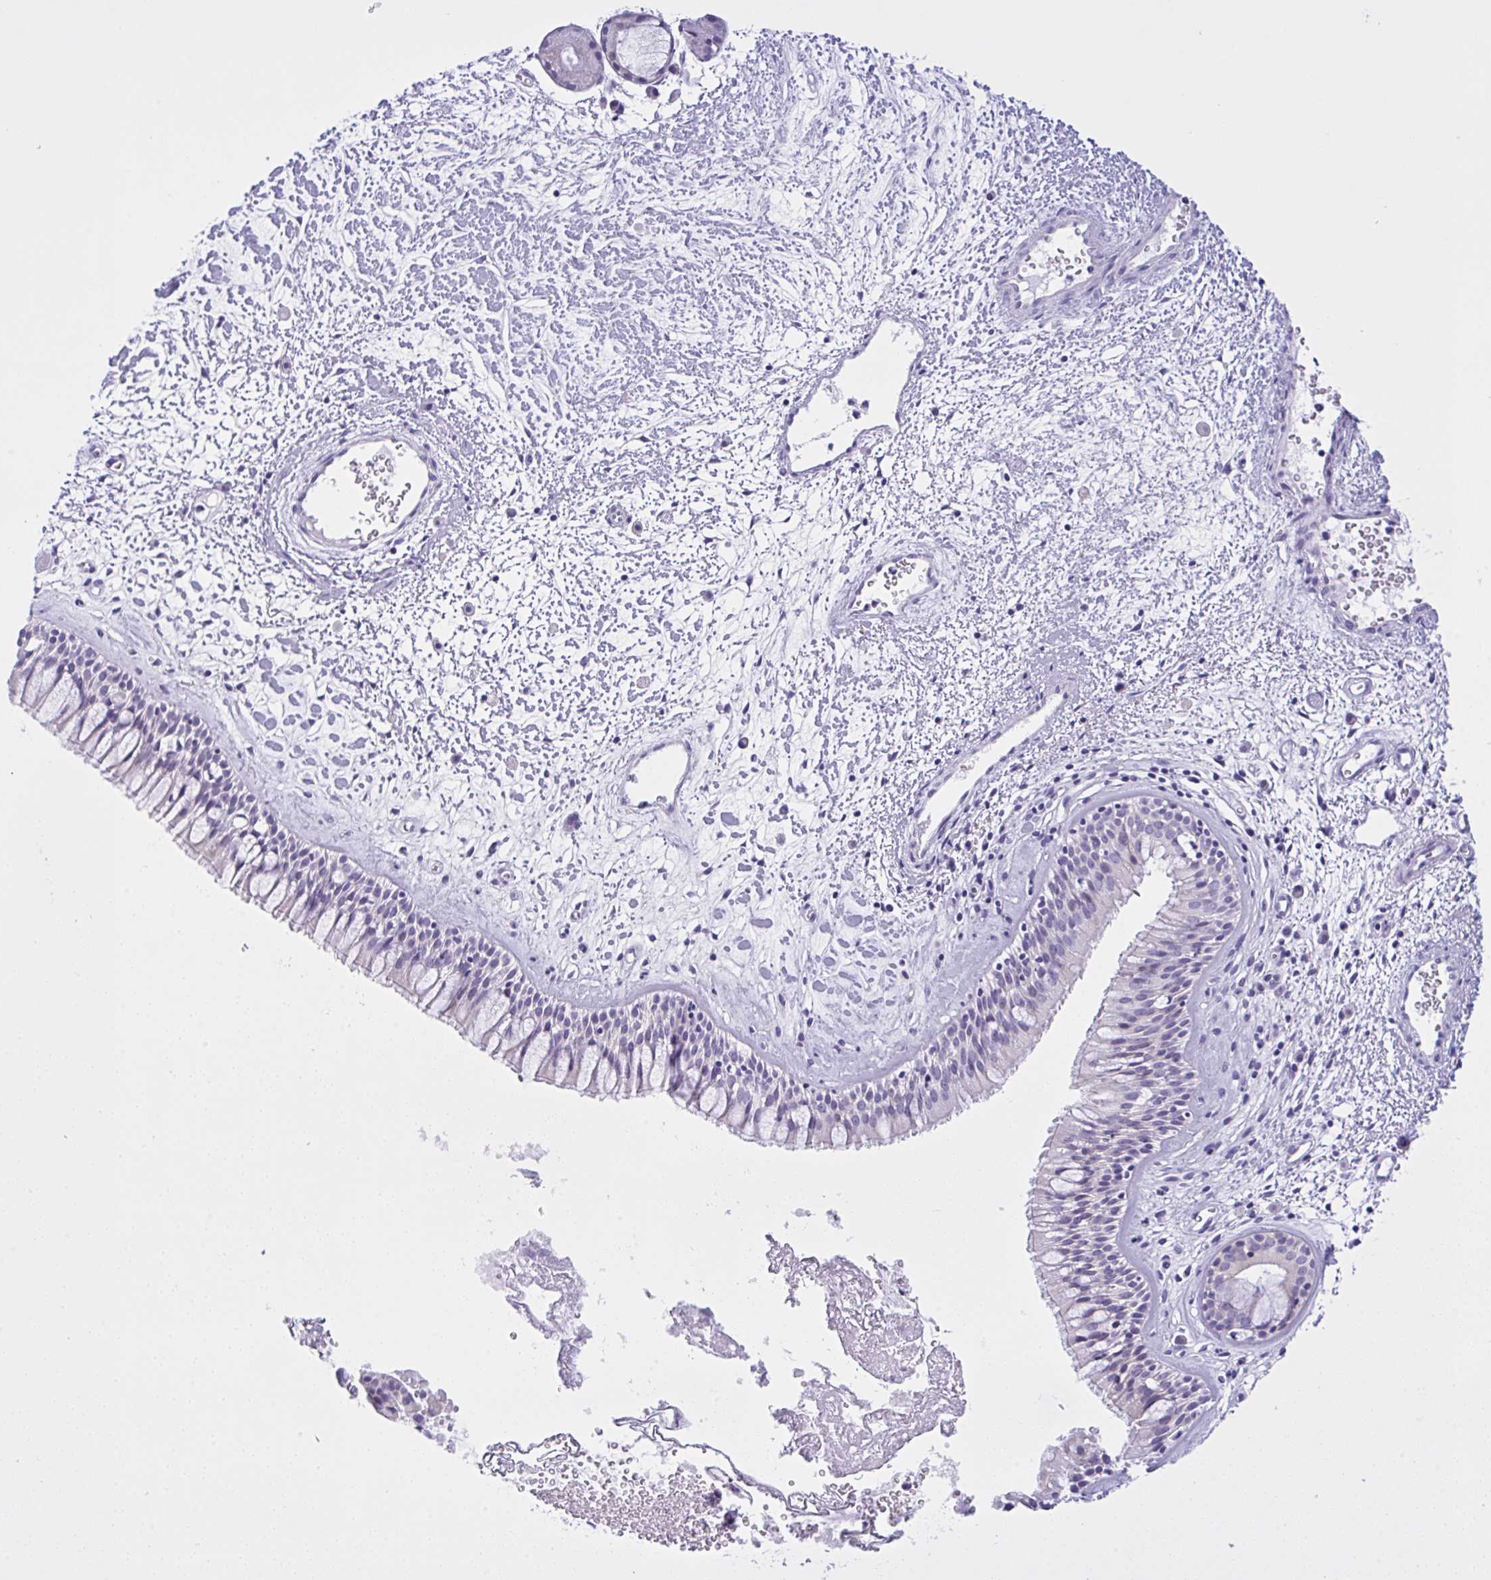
{"staining": {"intensity": "negative", "quantity": "none", "location": "none"}, "tissue": "nasopharynx", "cell_type": "Respiratory epithelial cells", "image_type": "normal", "snomed": [{"axis": "morphology", "description": "Normal tissue, NOS"}, {"axis": "topography", "description": "Nasopharynx"}], "caption": "A high-resolution histopathology image shows IHC staining of normal nasopharynx, which reveals no significant positivity in respiratory epithelial cells. Brightfield microscopy of IHC stained with DAB (brown) and hematoxylin (blue), captured at high magnification.", "gene": "YBX2", "patient": {"sex": "male", "age": 65}}